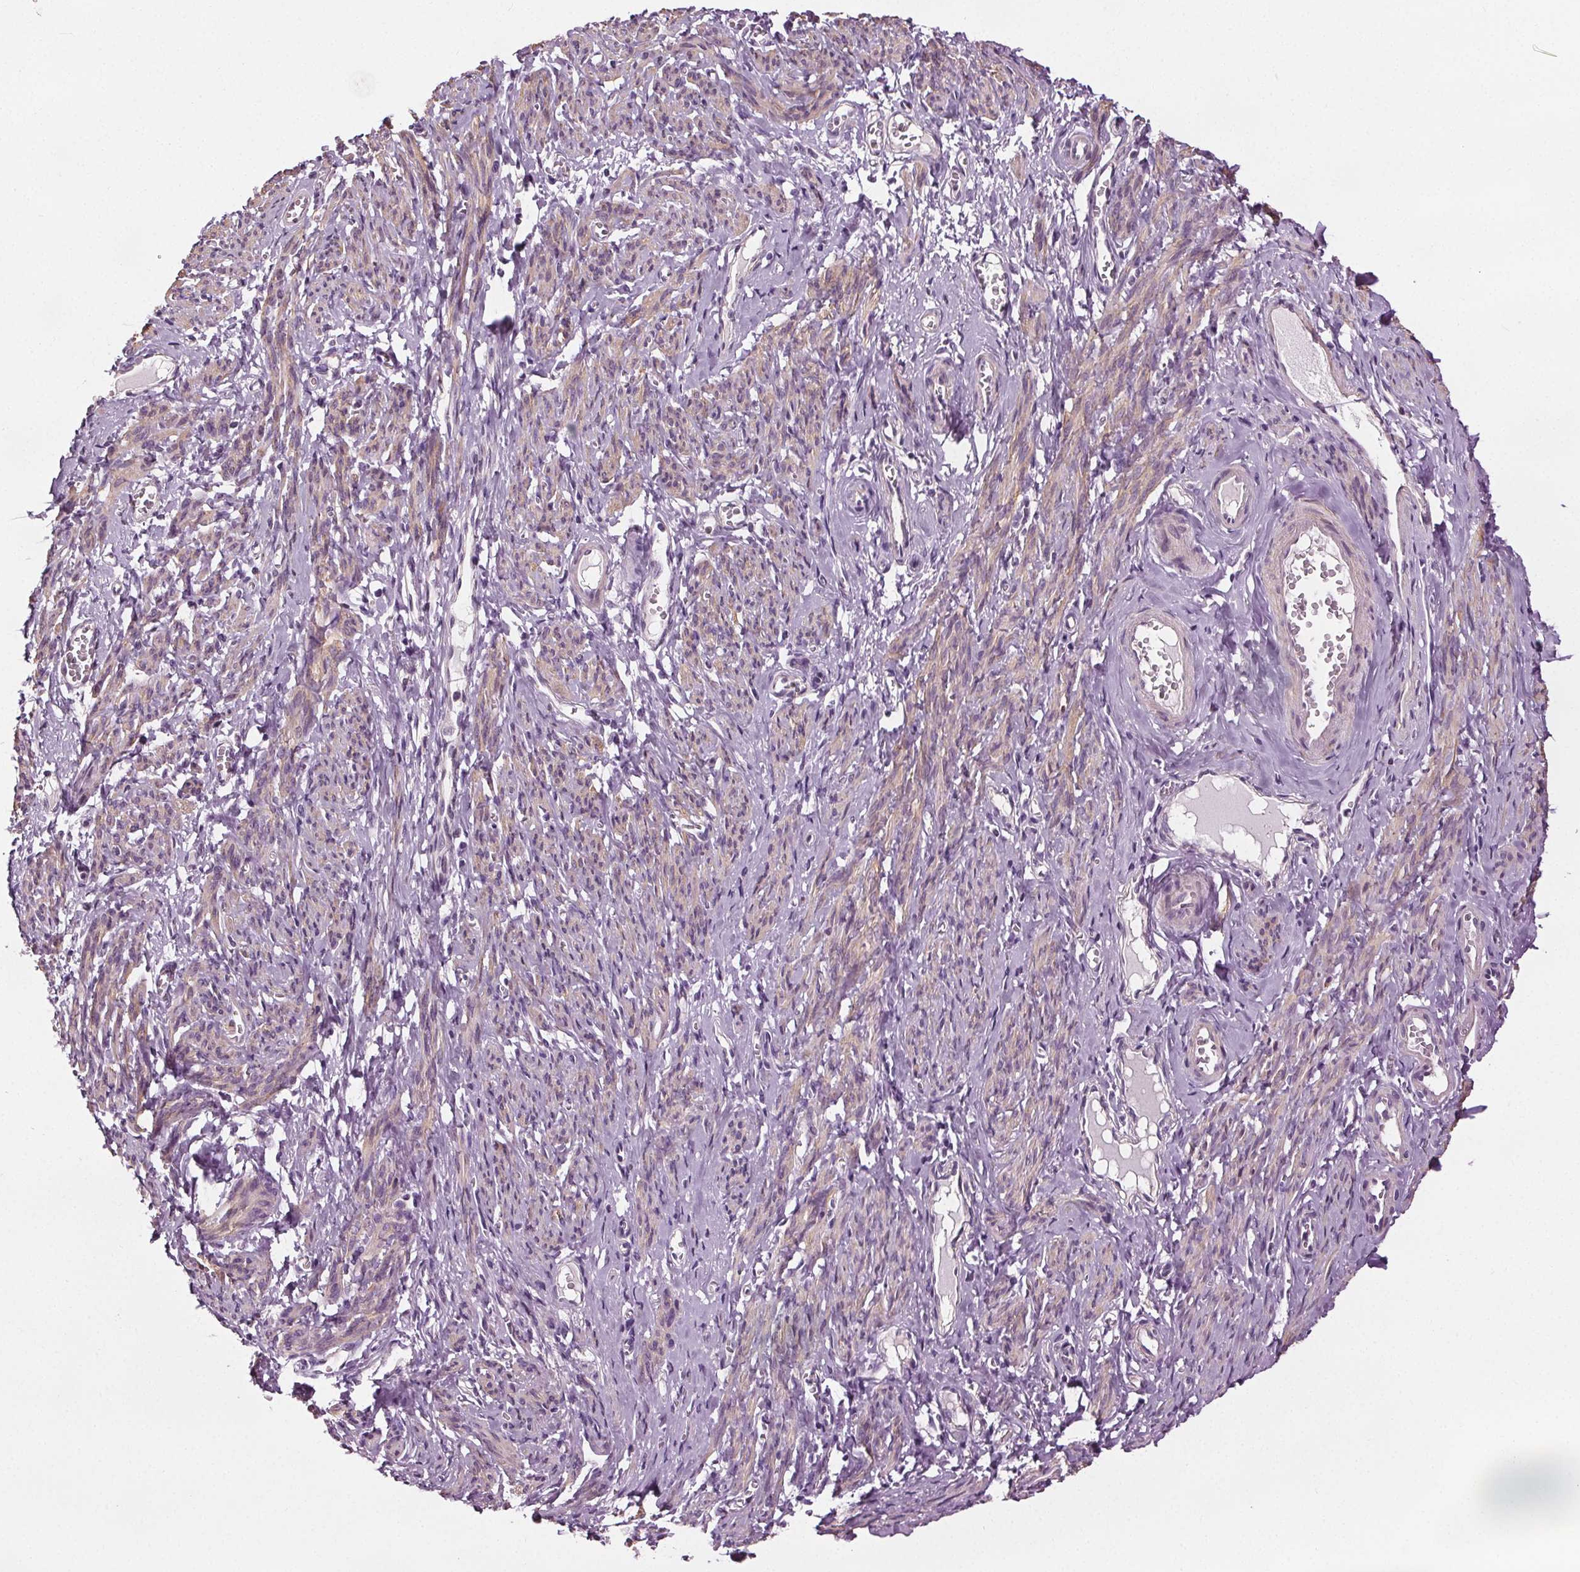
{"staining": {"intensity": "weak", "quantity": "25%-75%", "location": "cytoplasmic/membranous"}, "tissue": "smooth muscle", "cell_type": "Smooth muscle cells", "image_type": "normal", "snomed": [{"axis": "morphology", "description": "Normal tissue, NOS"}, {"axis": "topography", "description": "Smooth muscle"}], "caption": "Immunohistochemistry (IHC) of unremarkable human smooth muscle exhibits low levels of weak cytoplasmic/membranous staining in approximately 25%-75% of smooth muscle cells. Nuclei are stained in blue.", "gene": "RASA1", "patient": {"sex": "female", "age": 65}}